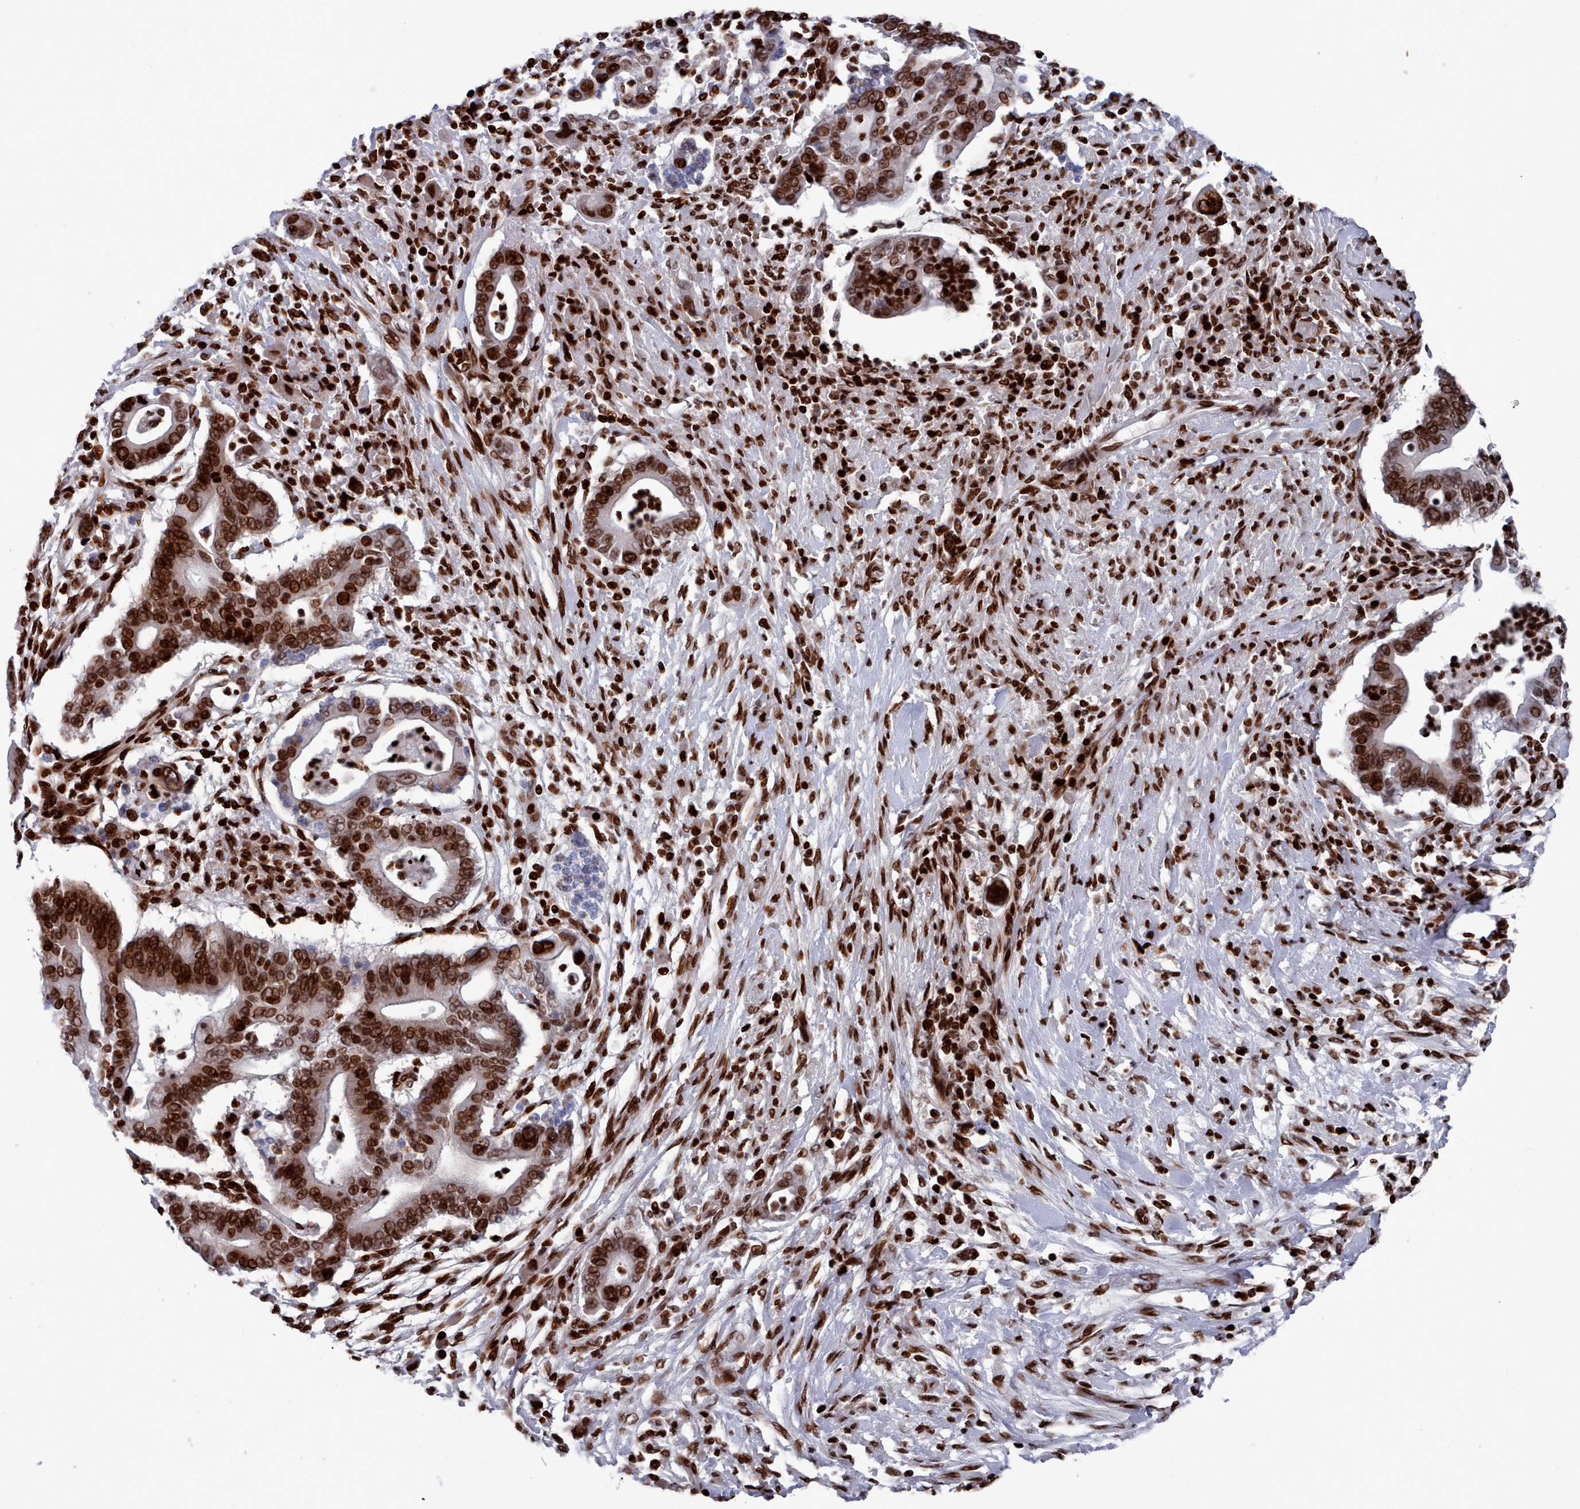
{"staining": {"intensity": "strong", "quantity": ">75%", "location": "nuclear"}, "tissue": "pancreatic cancer", "cell_type": "Tumor cells", "image_type": "cancer", "snomed": [{"axis": "morphology", "description": "Adenocarcinoma, NOS"}, {"axis": "topography", "description": "Pancreas"}], "caption": "A high-resolution histopathology image shows immunohistochemistry staining of pancreatic cancer (adenocarcinoma), which reveals strong nuclear positivity in about >75% of tumor cells. The staining is performed using DAB (3,3'-diaminobenzidine) brown chromogen to label protein expression. The nuclei are counter-stained blue using hematoxylin.", "gene": "PCDHB12", "patient": {"sex": "male", "age": 68}}